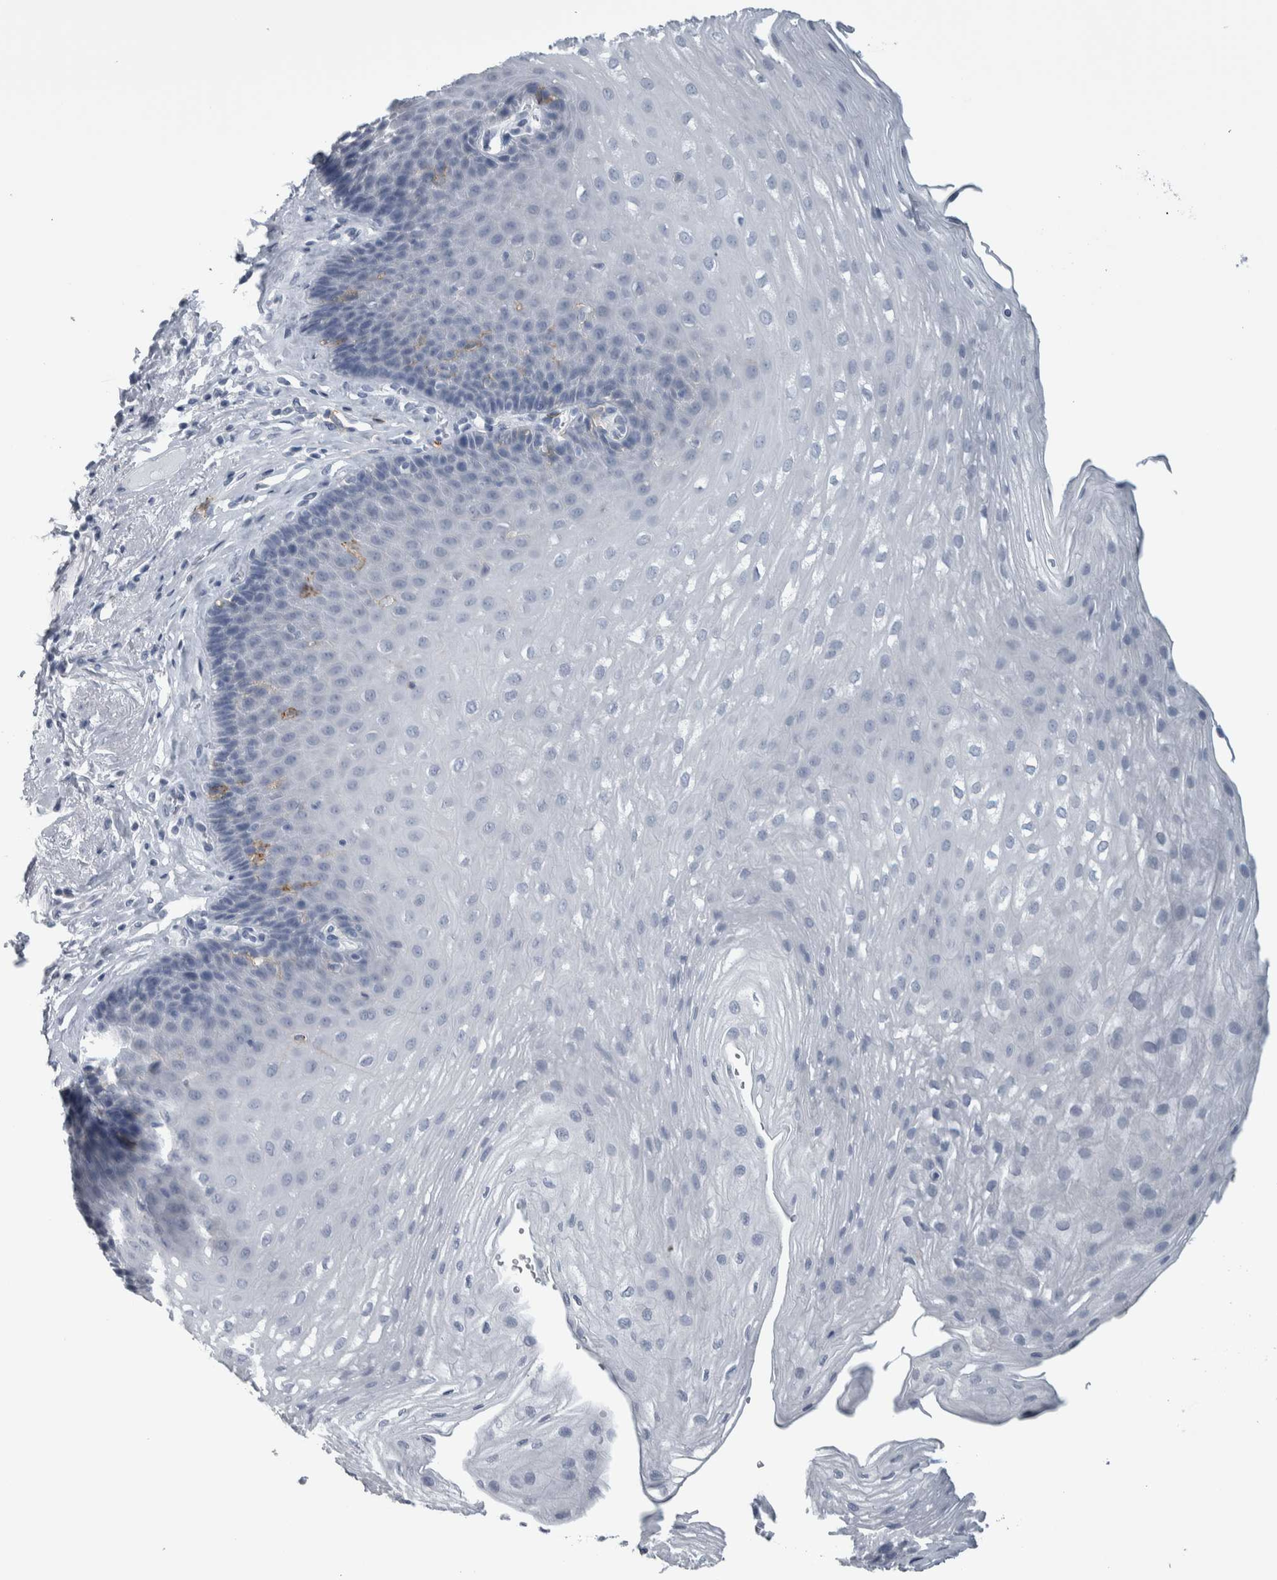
{"staining": {"intensity": "negative", "quantity": "none", "location": "none"}, "tissue": "esophagus", "cell_type": "Squamous epithelial cells", "image_type": "normal", "snomed": [{"axis": "morphology", "description": "Normal tissue, NOS"}, {"axis": "topography", "description": "Esophagus"}], "caption": "The image shows no staining of squamous epithelial cells in normal esophagus. The staining was performed using DAB to visualize the protein expression in brown, while the nuclei were stained in blue with hematoxylin (Magnification: 20x).", "gene": "CDH17", "patient": {"sex": "female", "age": 66}}